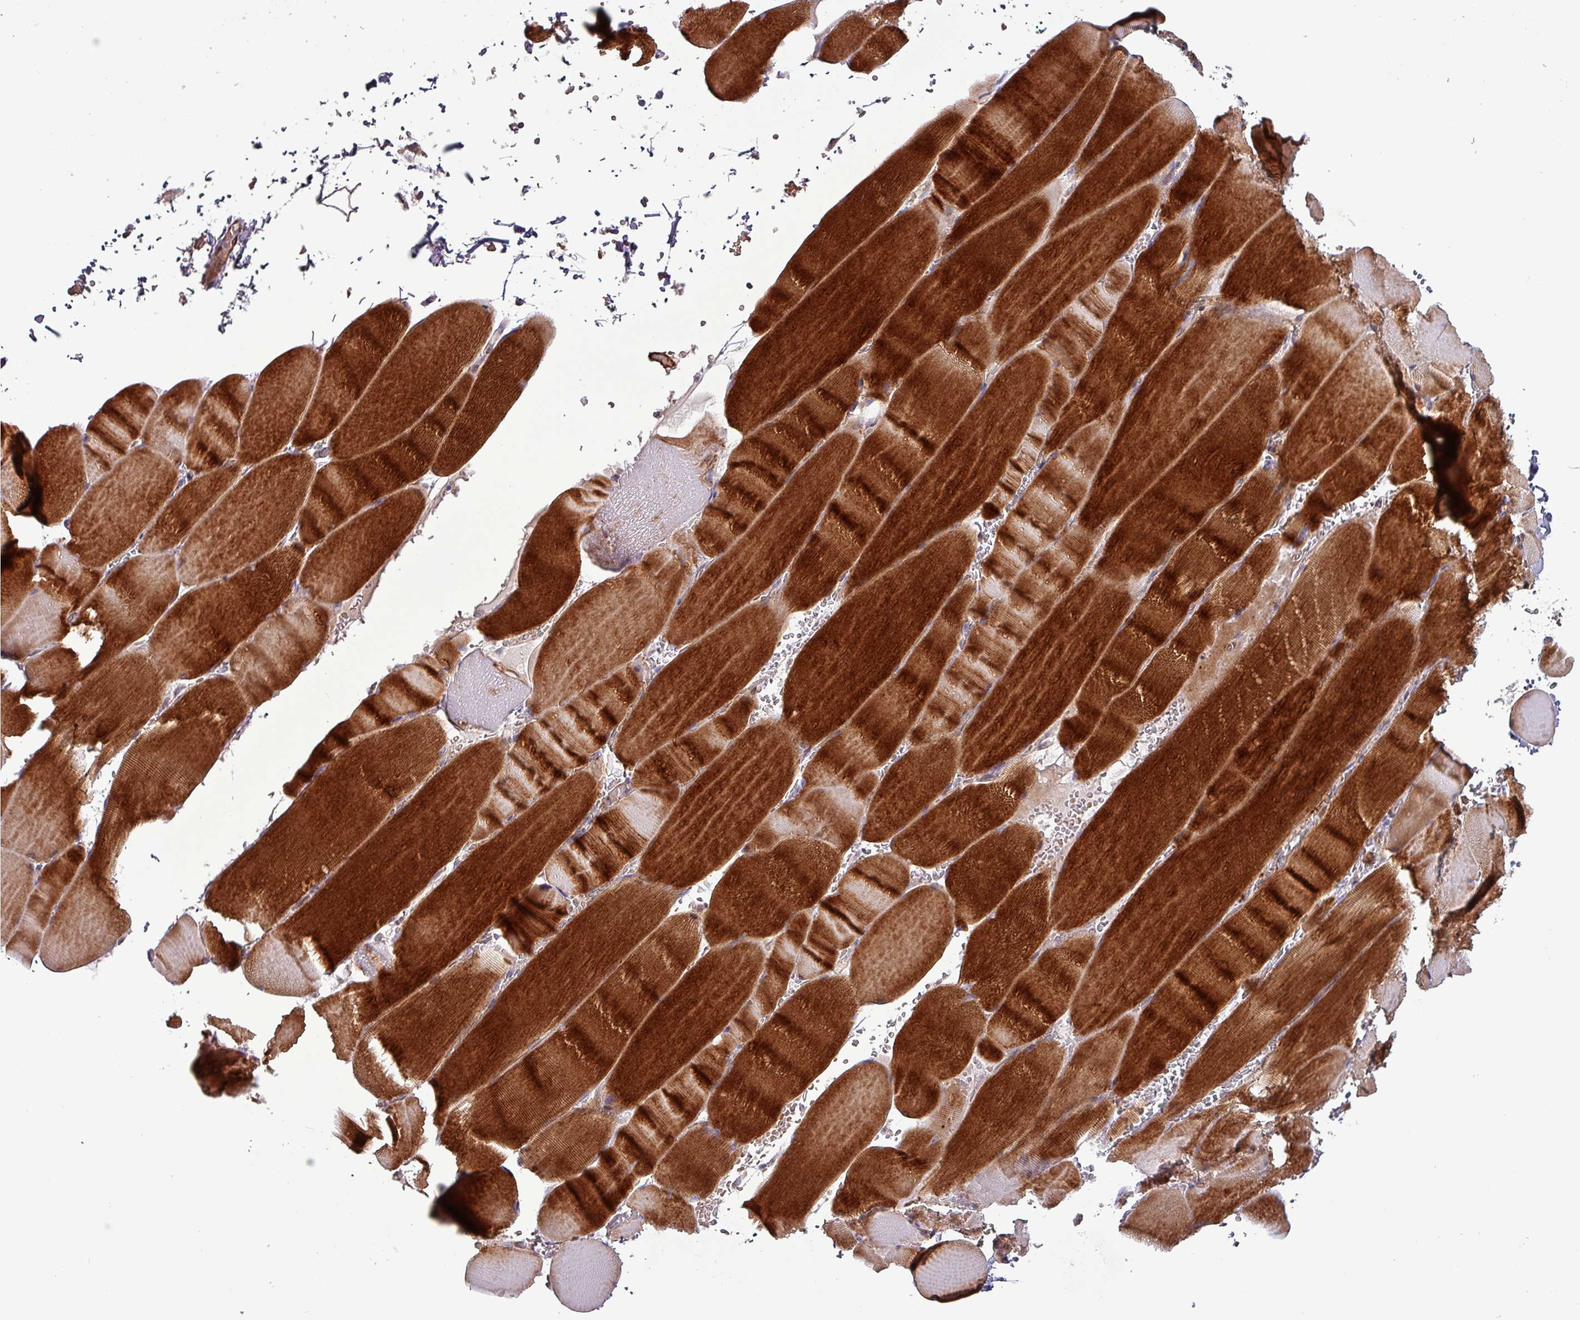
{"staining": {"intensity": "strong", "quantity": ">75%", "location": "cytoplasmic/membranous"}, "tissue": "skeletal muscle", "cell_type": "Myocytes", "image_type": "normal", "snomed": [{"axis": "morphology", "description": "Normal tissue, NOS"}, {"axis": "topography", "description": "Skeletal muscle"}, {"axis": "topography", "description": "Head-Neck"}], "caption": "Myocytes reveal high levels of strong cytoplasmic/membranous positivity in approximately >75% of cells in normal human skeletal muscle.", "gene": "TPRA1", "patient": {"sex": "male", "age": 66}}